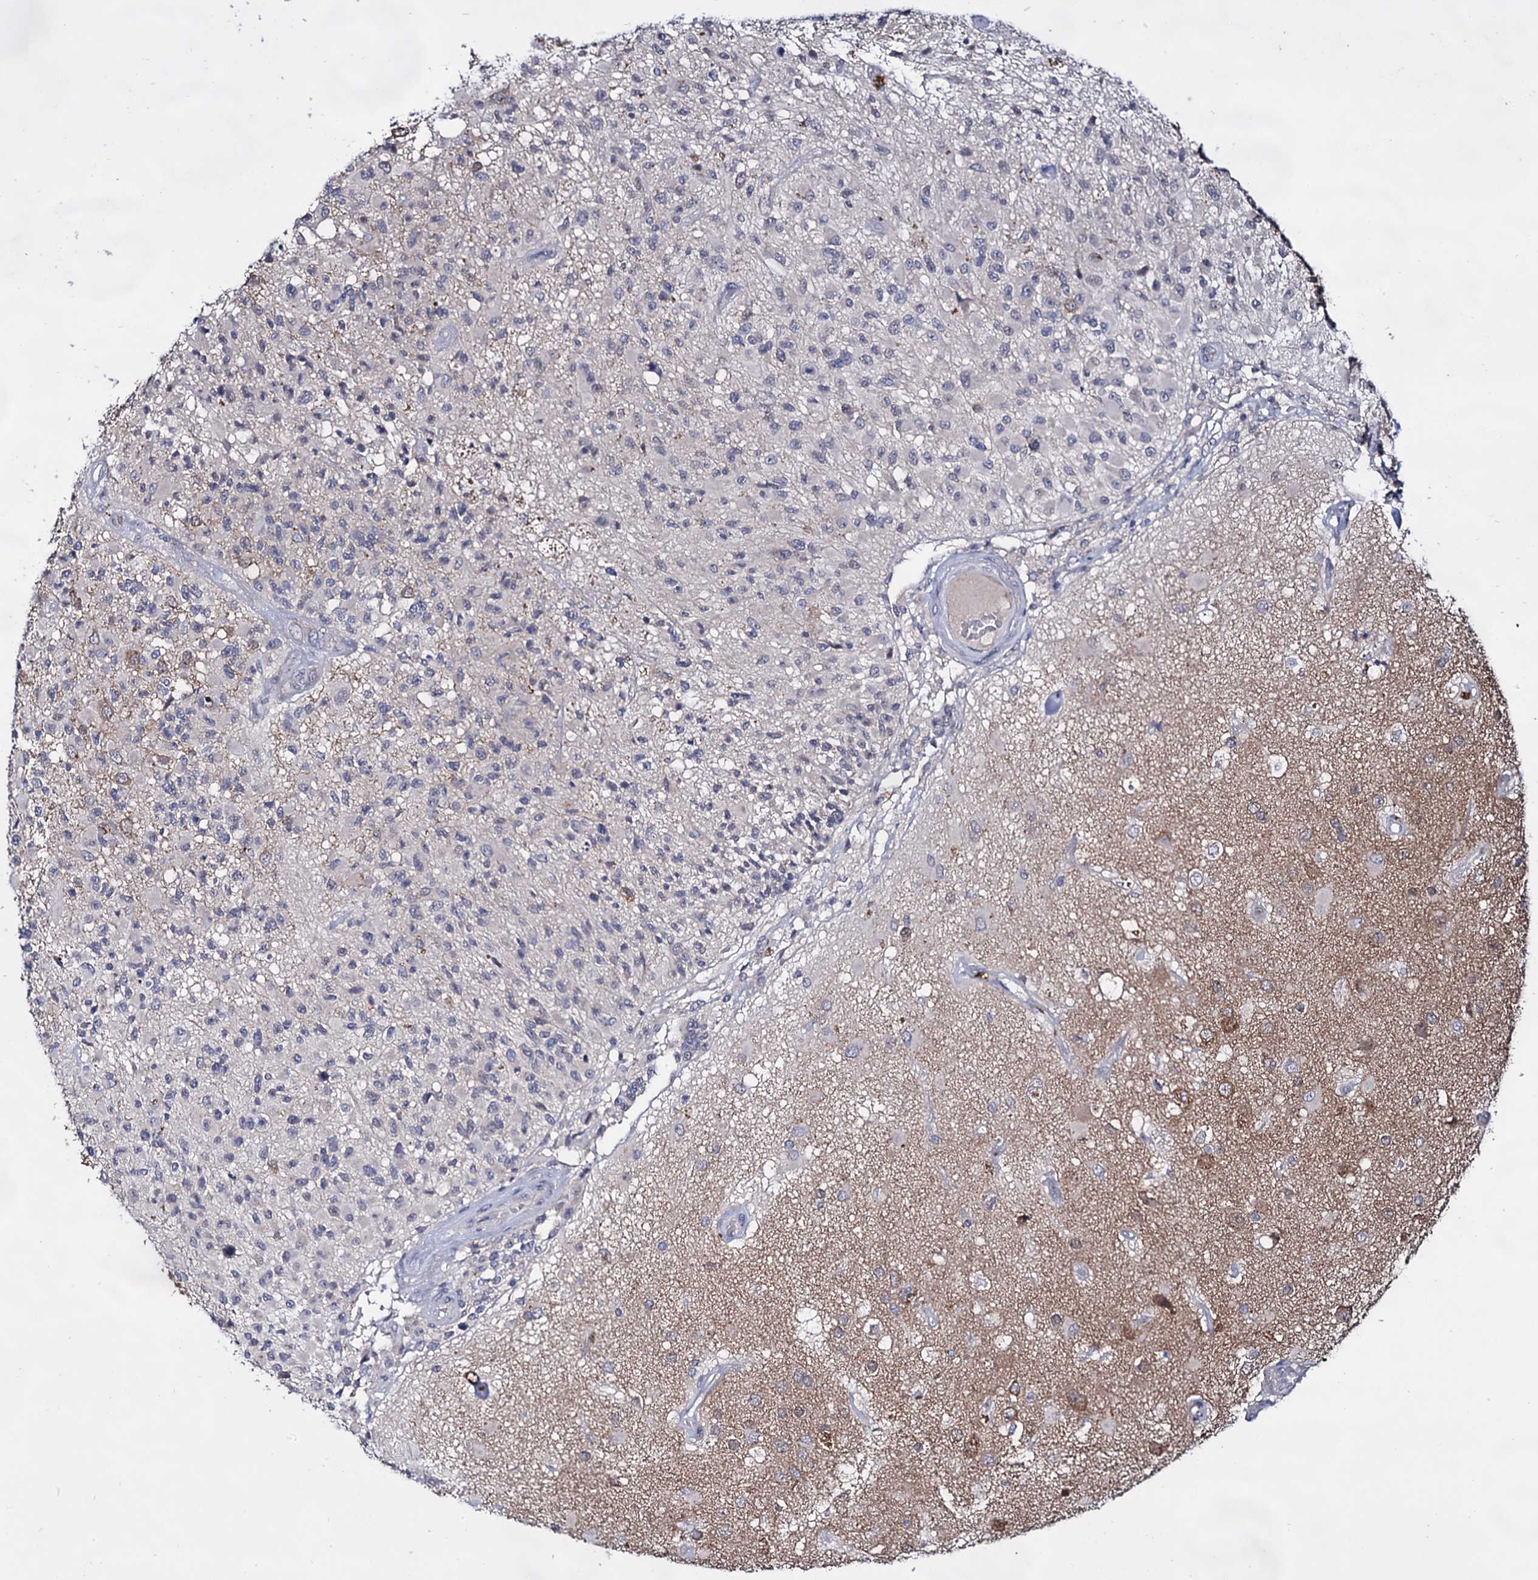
{"staining": {"intensity": "negative", "quantity": "none", "location": "none"}, "tissue": "glioma", "cell_type": "Tumor cells", "image_type": "cancer", "snomed": [{"axis": "morphology", "description": "Glioma, malignant, High grade"}, {"axis": "morphology", "description": "Glioblastoma, NOS"}, {"axis": "topography", "description": "Brain"}], "caption": "An image of human glioma is negative for staining in tumor cells.", "gene": "ARFIP2", "patient": {"sex": "male", "age": 60}}